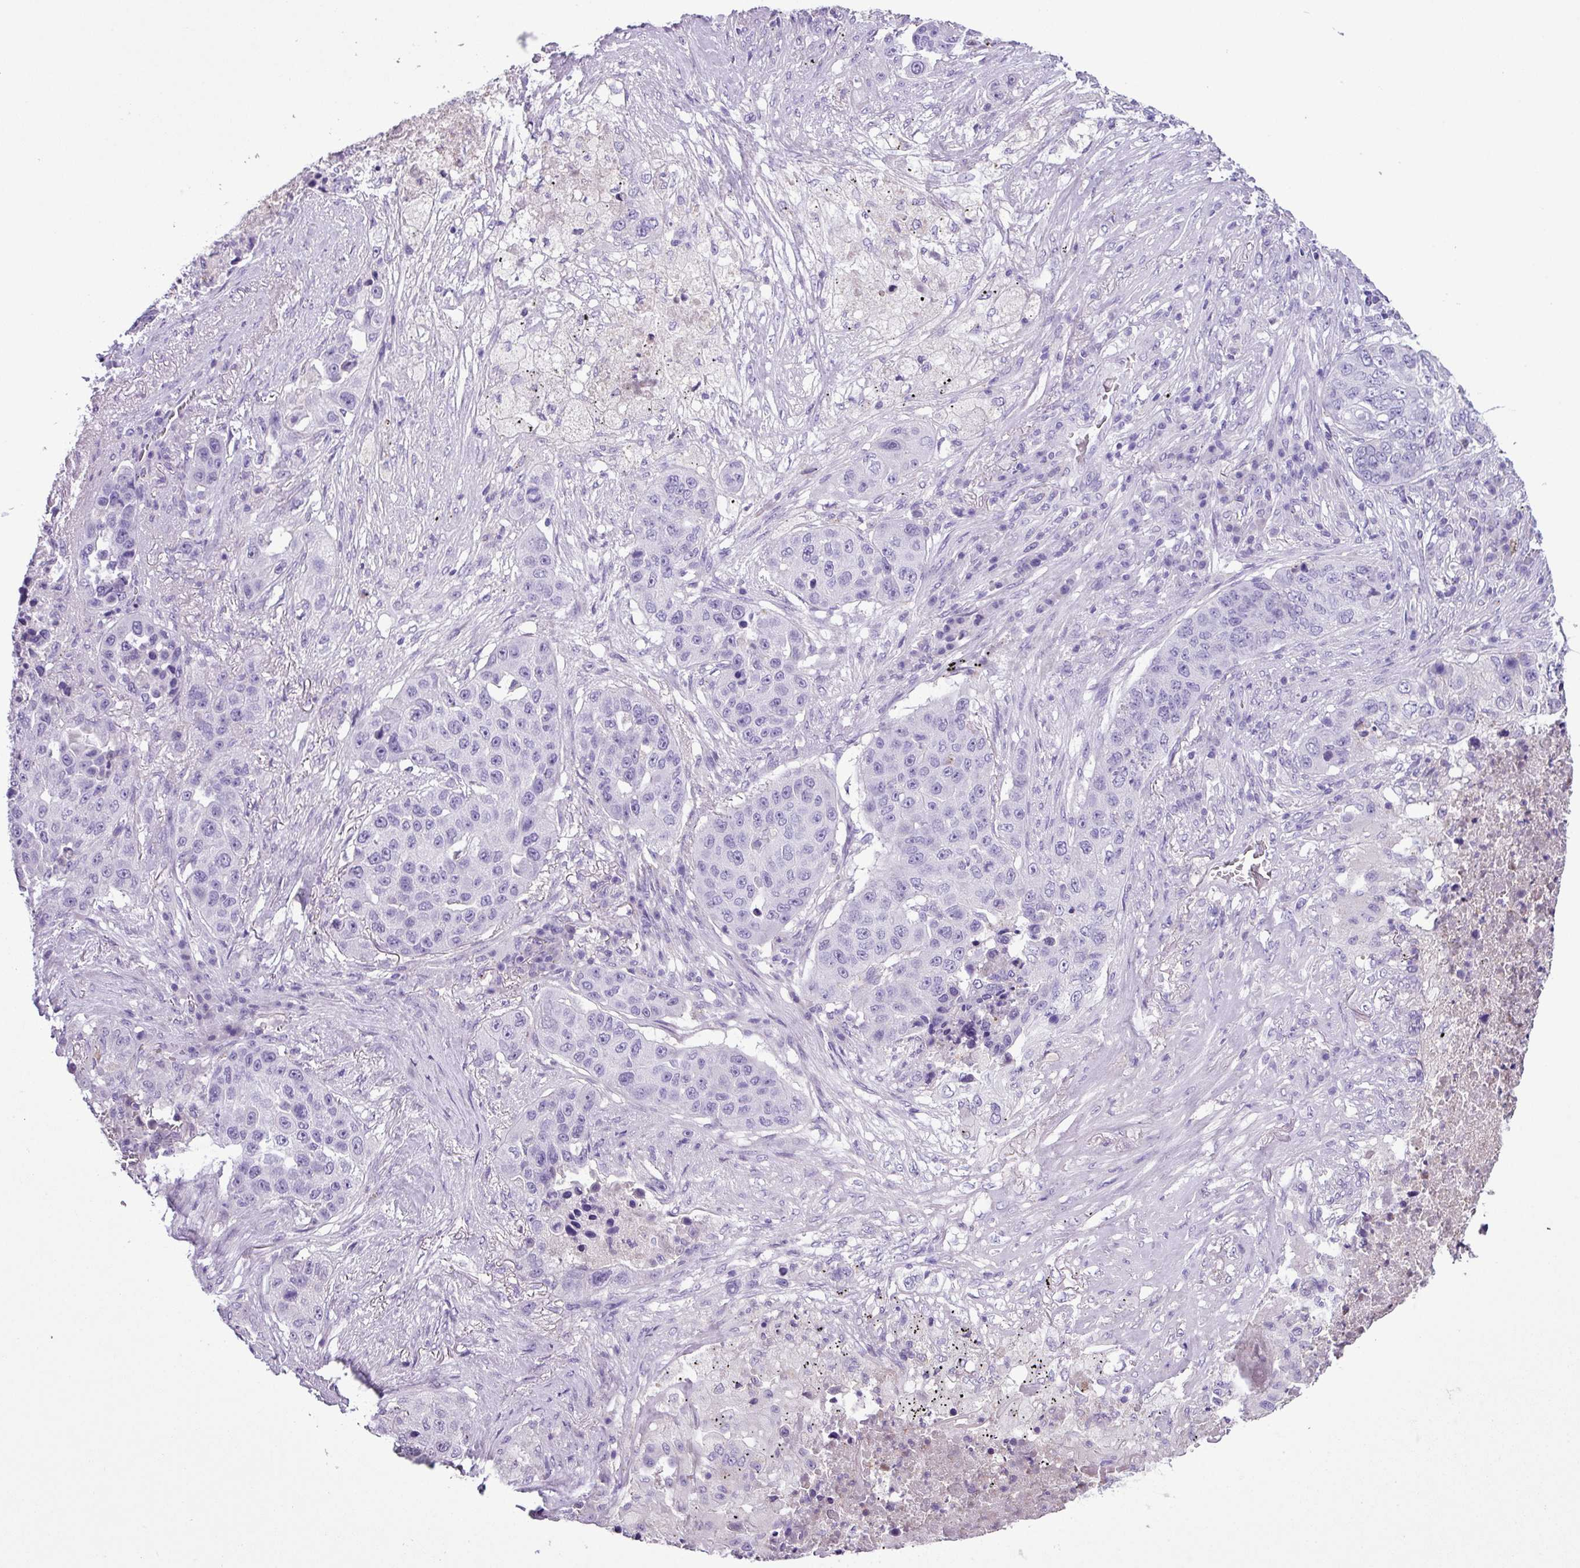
{"staining": {"intensity": "negative", "quantity": "none", "location": "none"}, "tissue": "lung cancer", "cell_type": "Tumor cells", "image_type": "cancer", "snomed": [{"axis": "morphology", "description": "Squamous cell carcinoma, NOS"}, {"axis": "topography", "description": "Lung"}], "caption": "Immunohistochemistry image of neoplastic tissue: human lung cancer stained with DAB (3,3'-diaminobenzidine) reveals no significant protein staining in tumor cells.", "gene": "CYSTM1", "patient": {"sex": "female", "age": 63}}